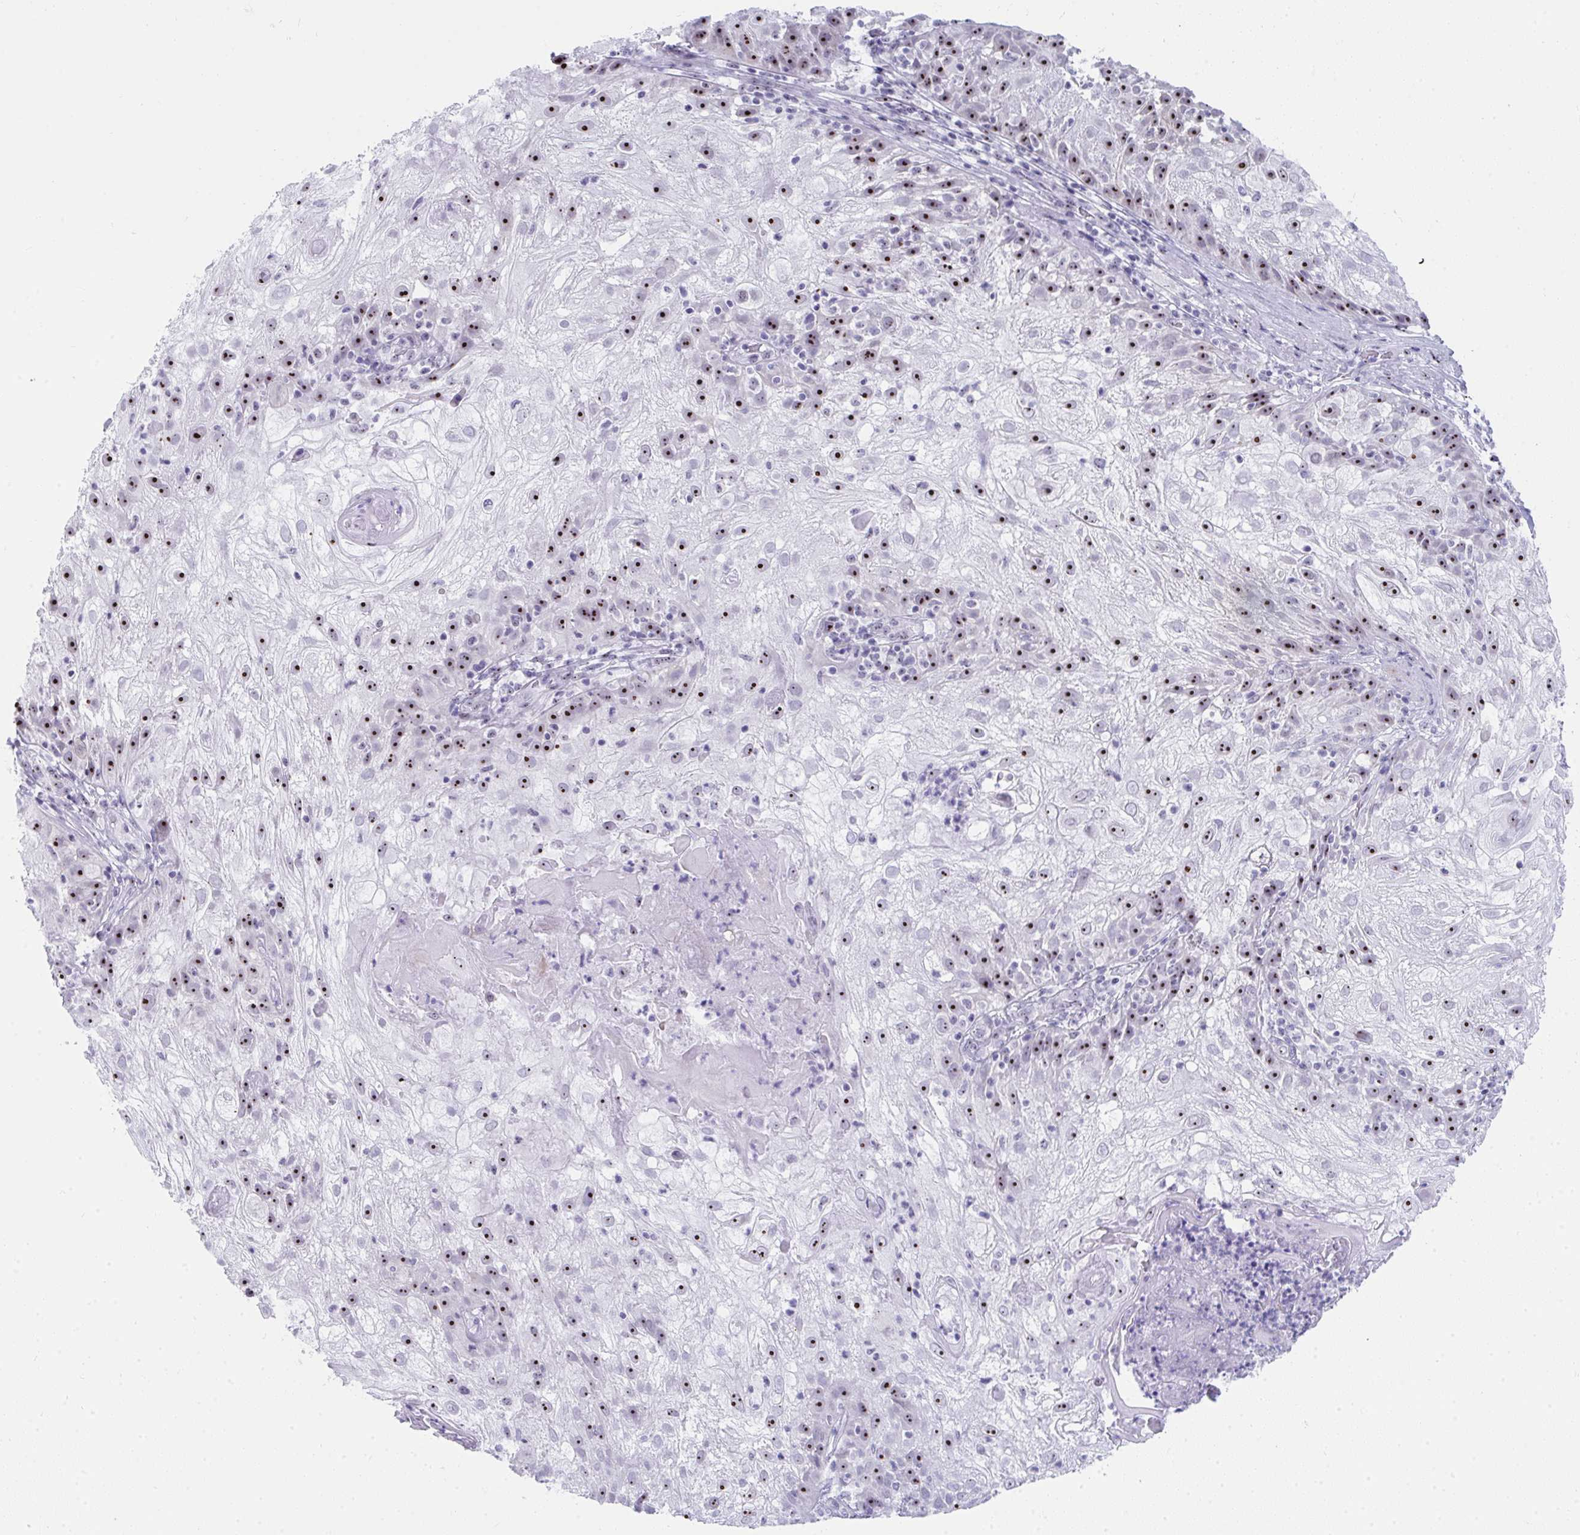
{"staining": {"intensity": "strong", "quantity": ">75%", "location": "nuclear"}, "tissue": "skin cancer", "cell_type": "Tumor cells", "image_type": "cancer", "snomed": [{"axis": "morphology", "description": "Normal tissue, NOS"}, {"axis": "morphology", "description": "Squamous cell carcinoma, NOS"}, {"axis": "topography", "description": "Skin"}], "caption": "Tumor cells display high levels of strong nuclear staining in approximately >75% of cells in human squamous cell carcinoma (skin). (Brightfield microscopy of DAB IHC at high magnification).", "gene": "NOP10", "patient": {"sex": "female", "age": 83}}